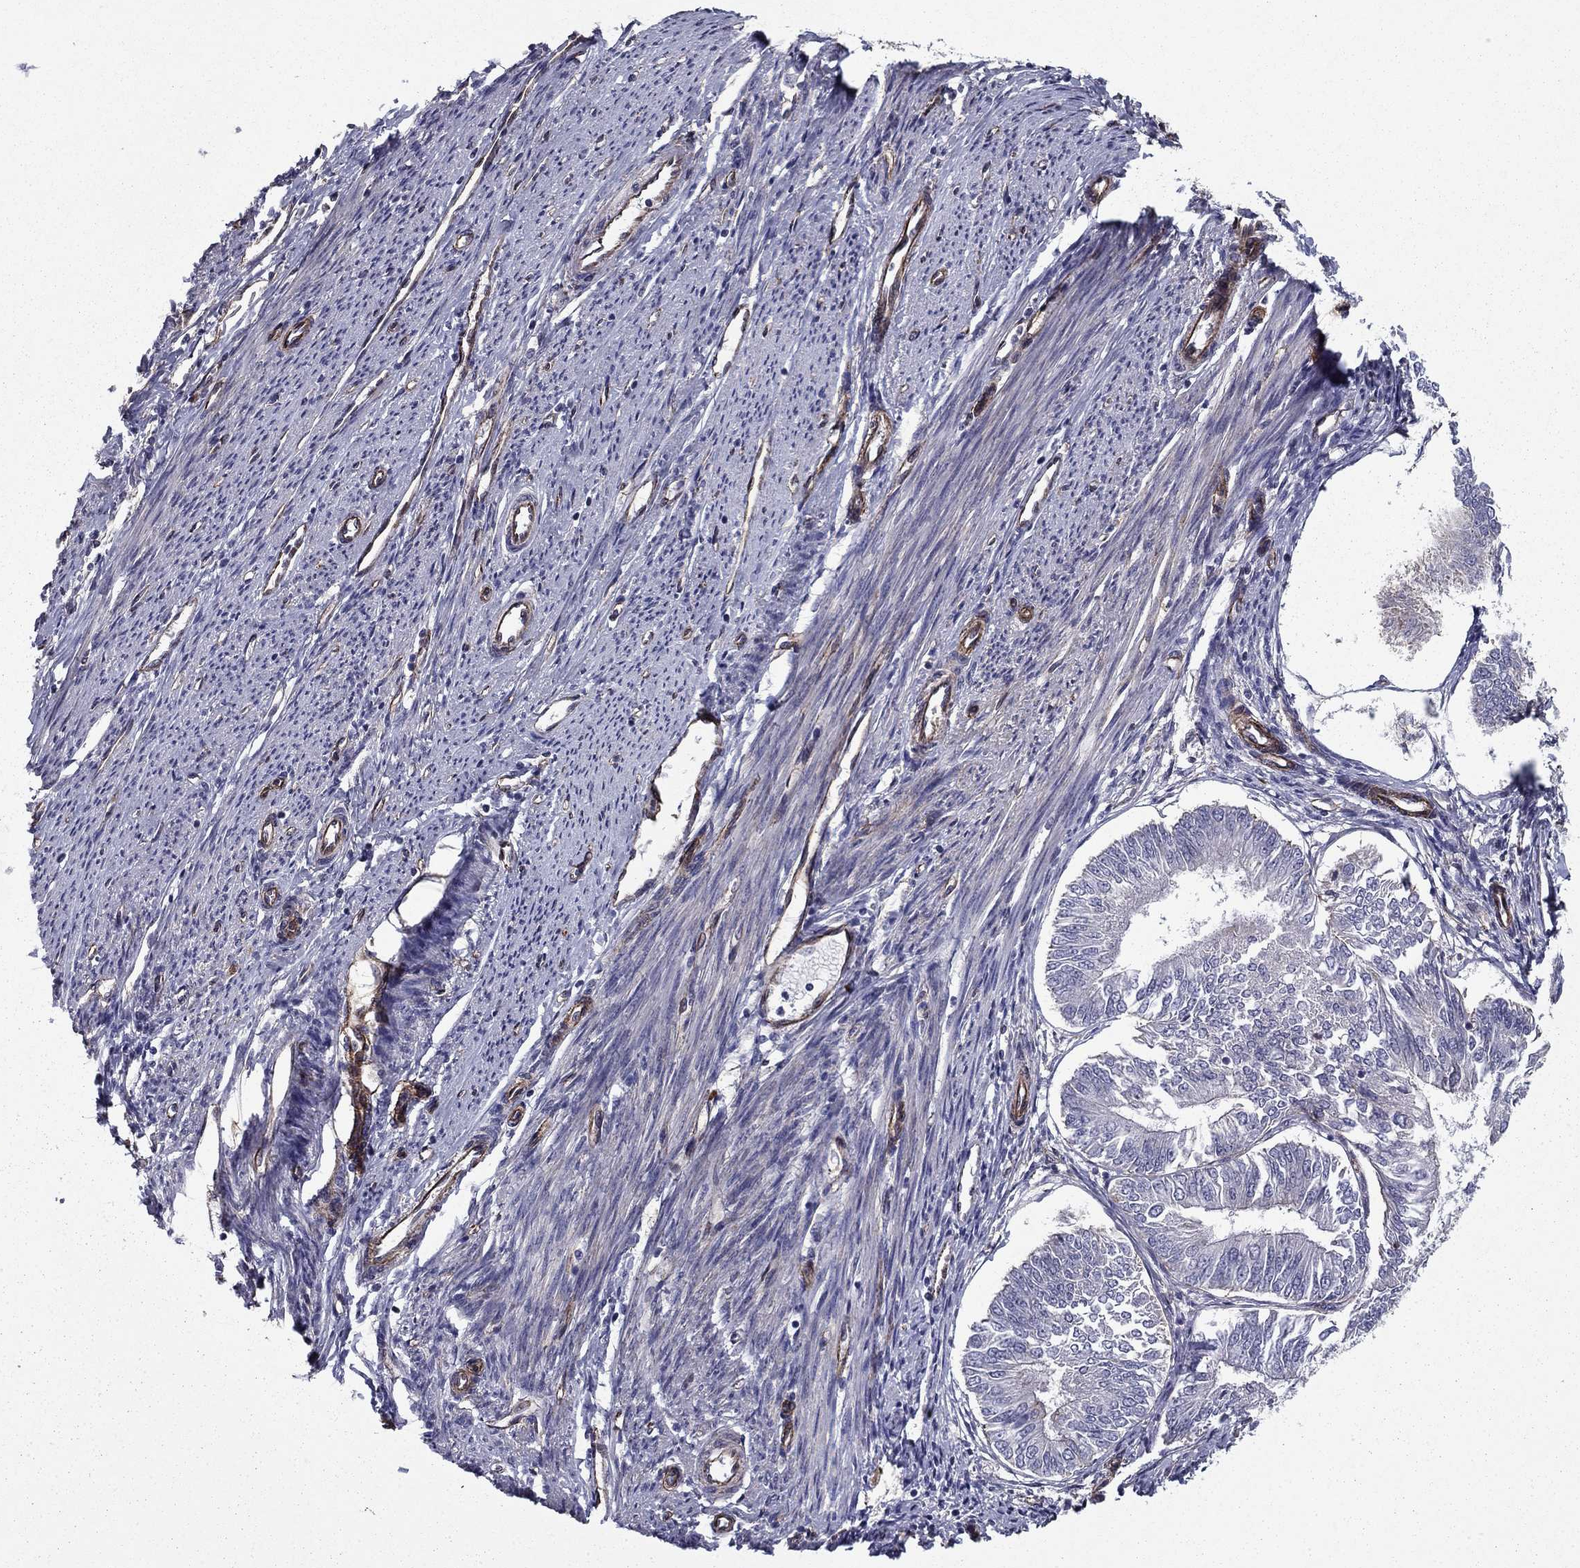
{"staining": {"intensity": "negative", "quantity": "none", "location": "none"}, "tissue": "endometrial cancer", "cell_type": "Tumor cells", "image_type": "cancer", "snomed": [{"axis": "morphology", "description": "Adenocarcinoma, NOS"}, {"axis": "topography", "description": "Endometrium"}], "caption": "A high-resolution photomicrograph shows immunohistochemistry (IHC) staining of endometrial adenocarcinoma, which shows no significant staining in tumor cells.", "gene": "SHMT1", "patient": {"sex": "female", "age": 58}}